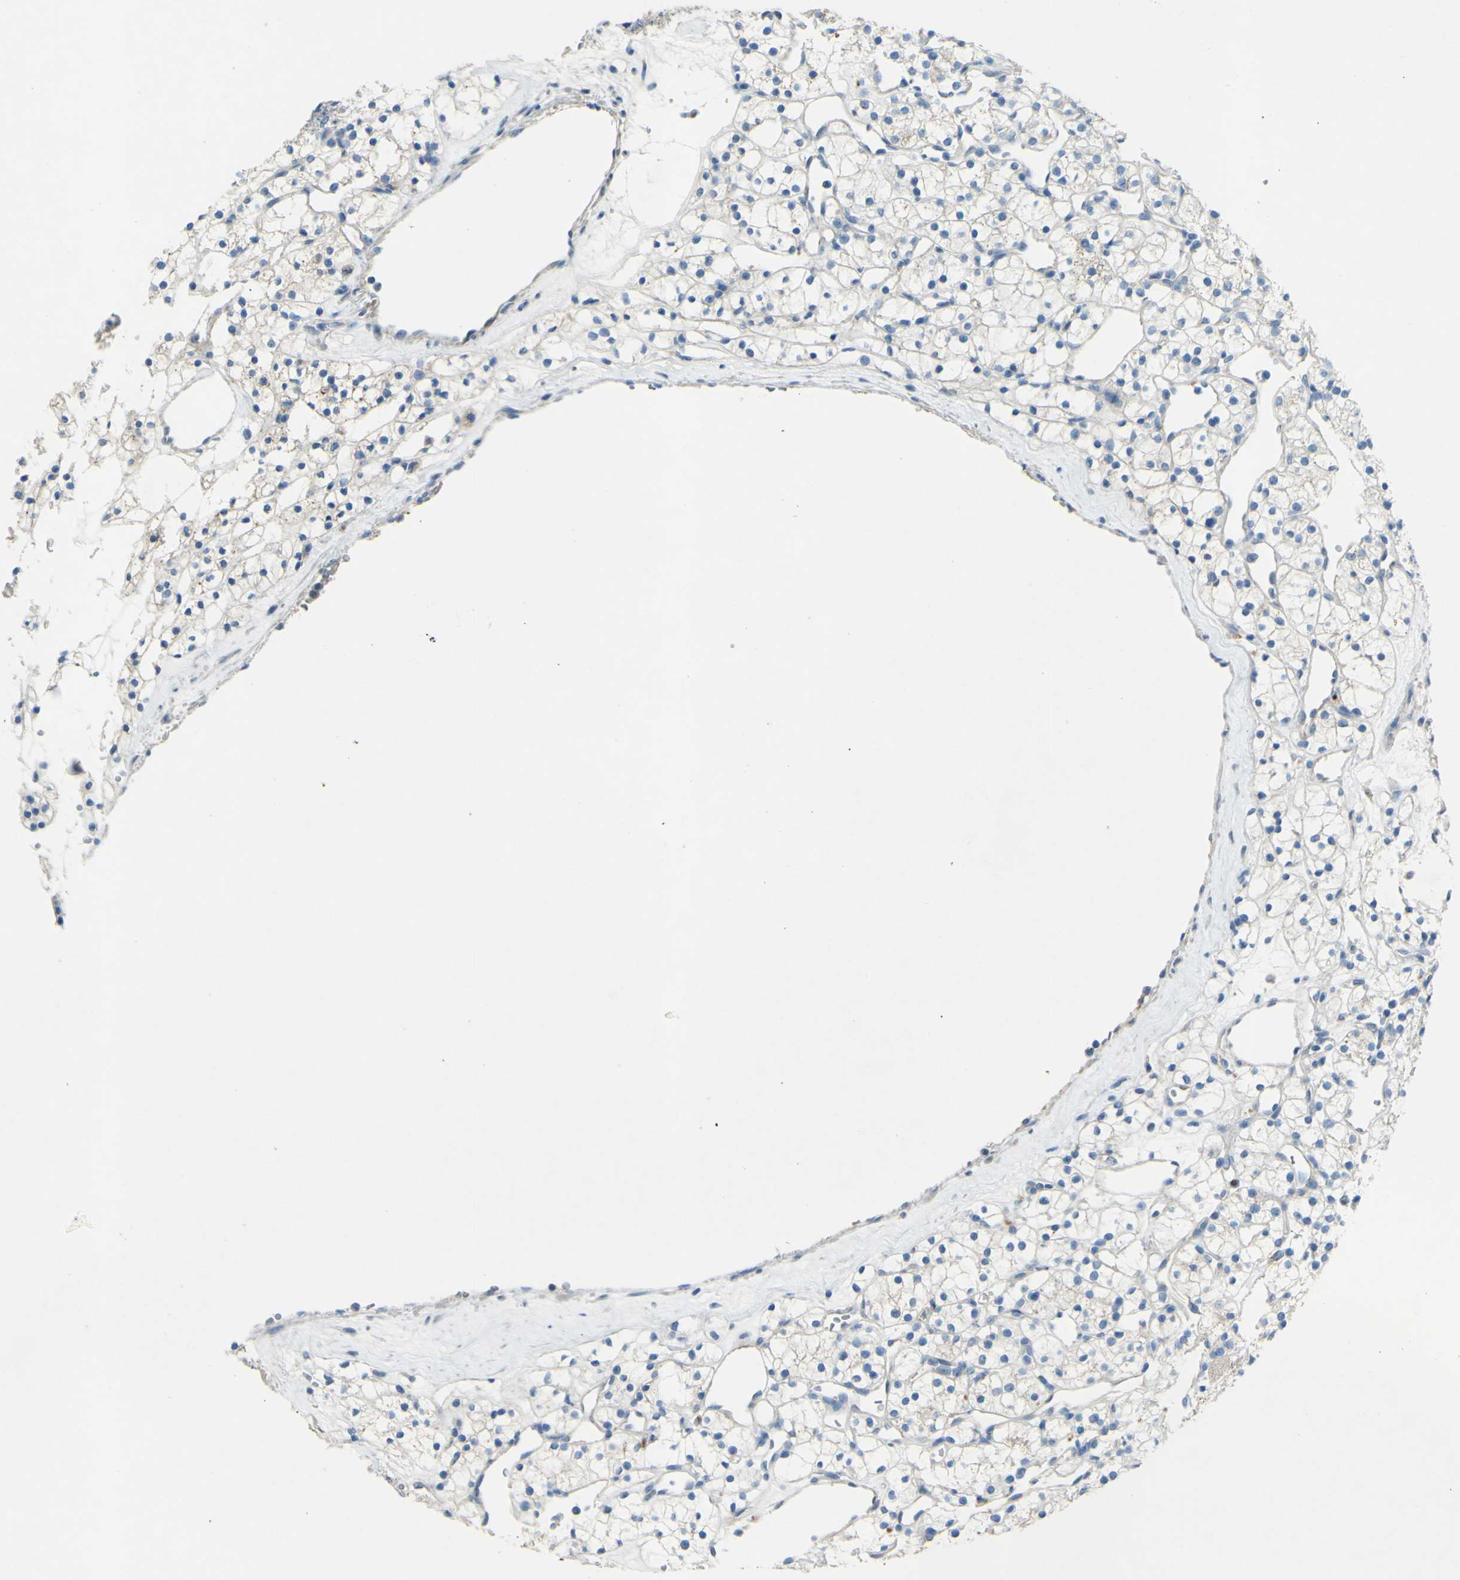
{"staining": {"intensity": "negative", "quantity": "none", "location": "none"}, "tissue": "renal cancer", "cell_type": "Tumor cells", "image_type": "cancer", "snomed": [{"axis": "morphology", "description": "Adenocarcinoma, NOS"}, {"axis": "topography", "description": "Kidney"}], "caption": "Histopathology image shows no significant protein staining in tumor cells of adenocarcinoma (renal).", "gene": "CDH10", "patient": {"sex": "female", "age": 60}}